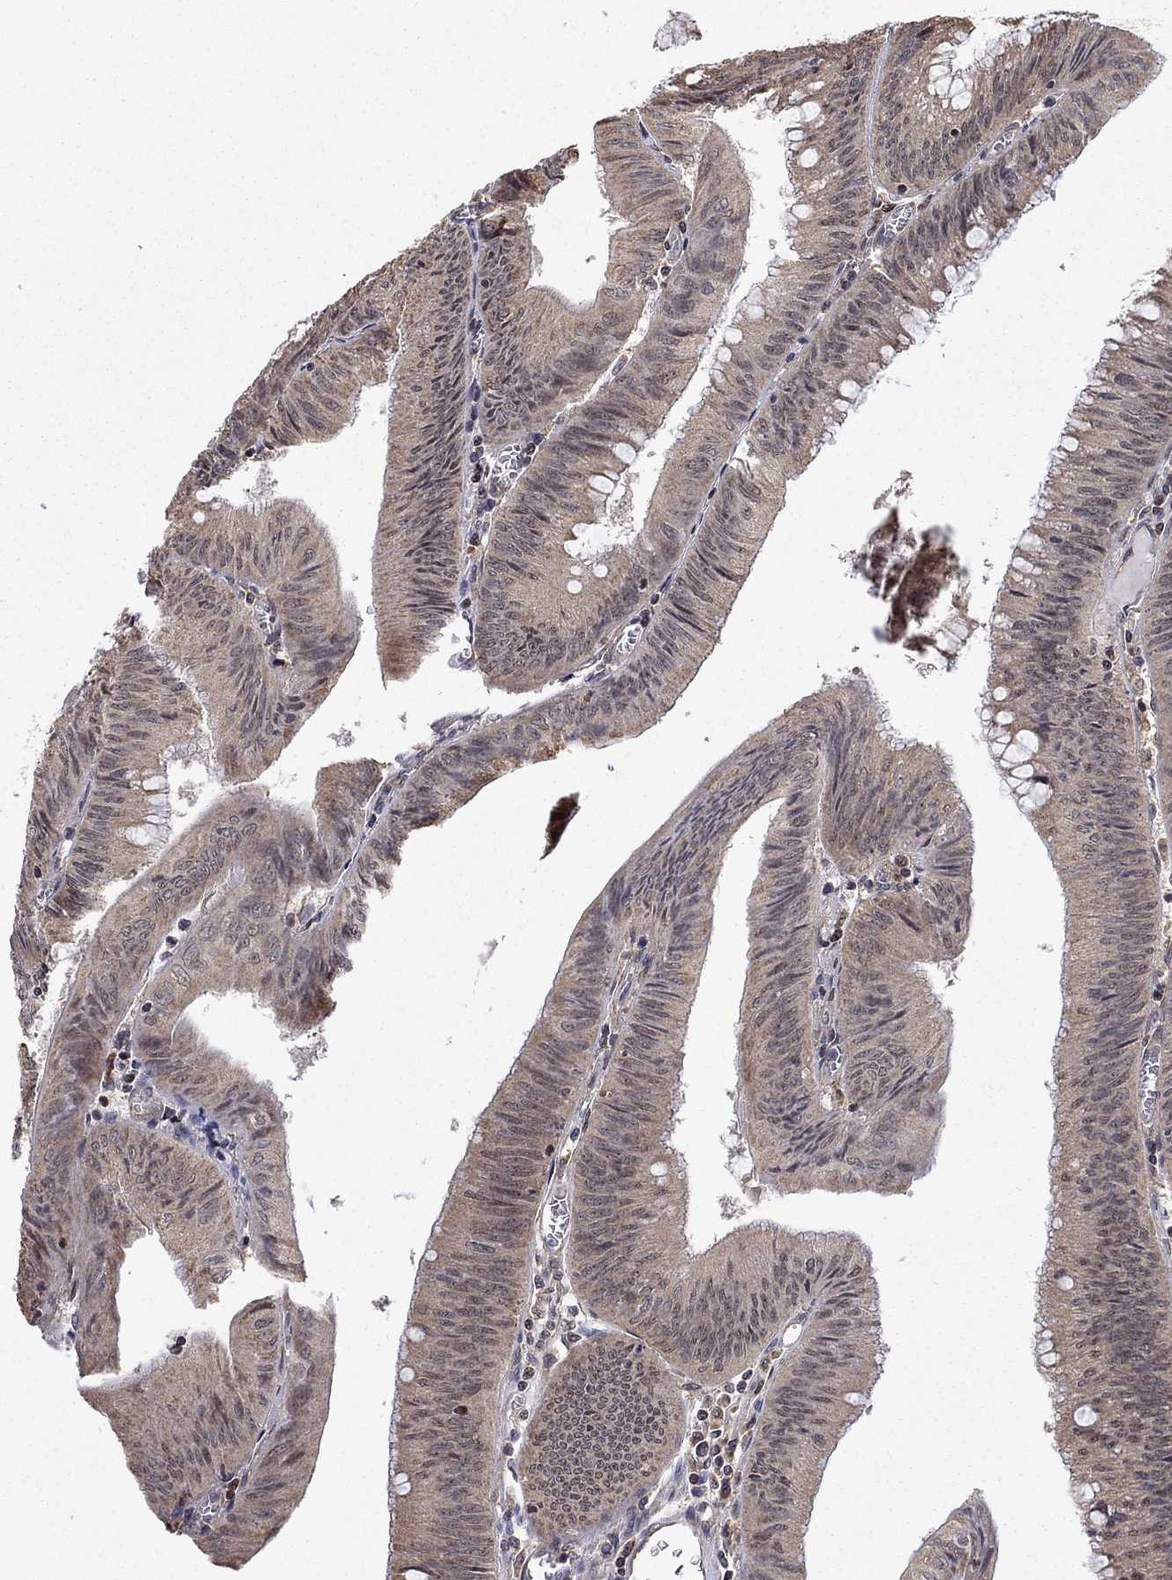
{"staining": {"intensity": "moderate", "quantity": "<25%", "location": "nuclear"}, "tissue": "colorectal cancer", "cell_type": "Tumor cells", "image_type": "cancer", "snomed": [{"axis": "morphology", "description": "Adenocarcinoma, NOS"}, {"axis": "topography", "description": "Rectum"}], "caption": "Moderate nuclear positivity is seen in approximately <25% of tumor cells in colorectal cancer (adenocarcinoma).", "gene": "TDP1", "patient": {"sex": "female", "age": 72}}